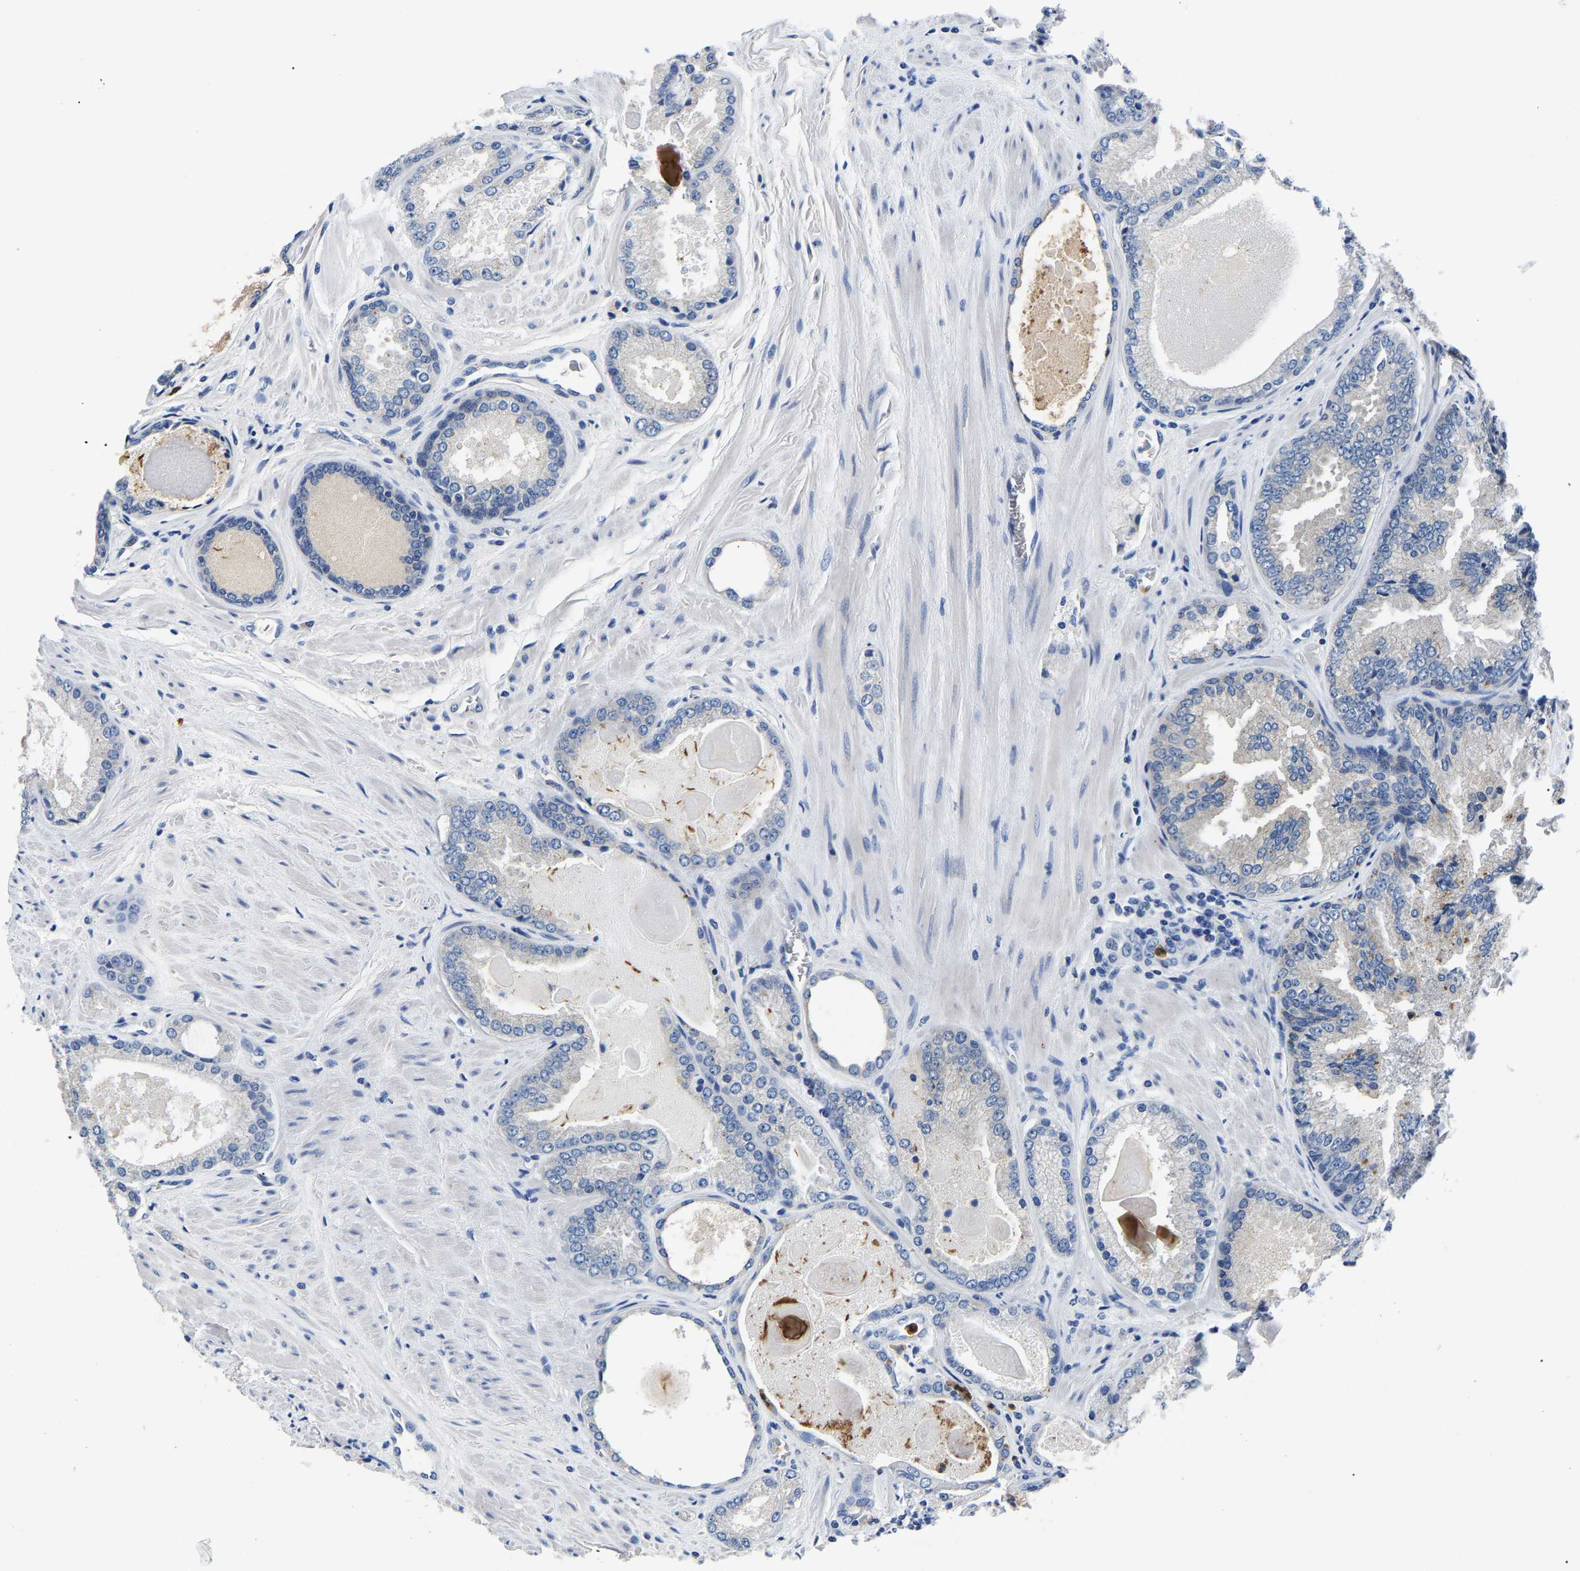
{"staining": {"intensity": "negative", "quantity": "none", "location": "none"}, "tissue": "prostate cancer", "cell_type": "Tumor cells", "image_type": "cancer", "snomed": [{"axis": "morphology", "description": "Adenocarcinoma, High grade"}, {"axis": "topography", "description": "Prostate"}], "caption": "This is an IHC micrograph of high-grade adenocarcinoma (prostate). There is no positivity in tumor cells.", "gene": "TOR1B", "patient": {"sex": "male", "age": 65}}